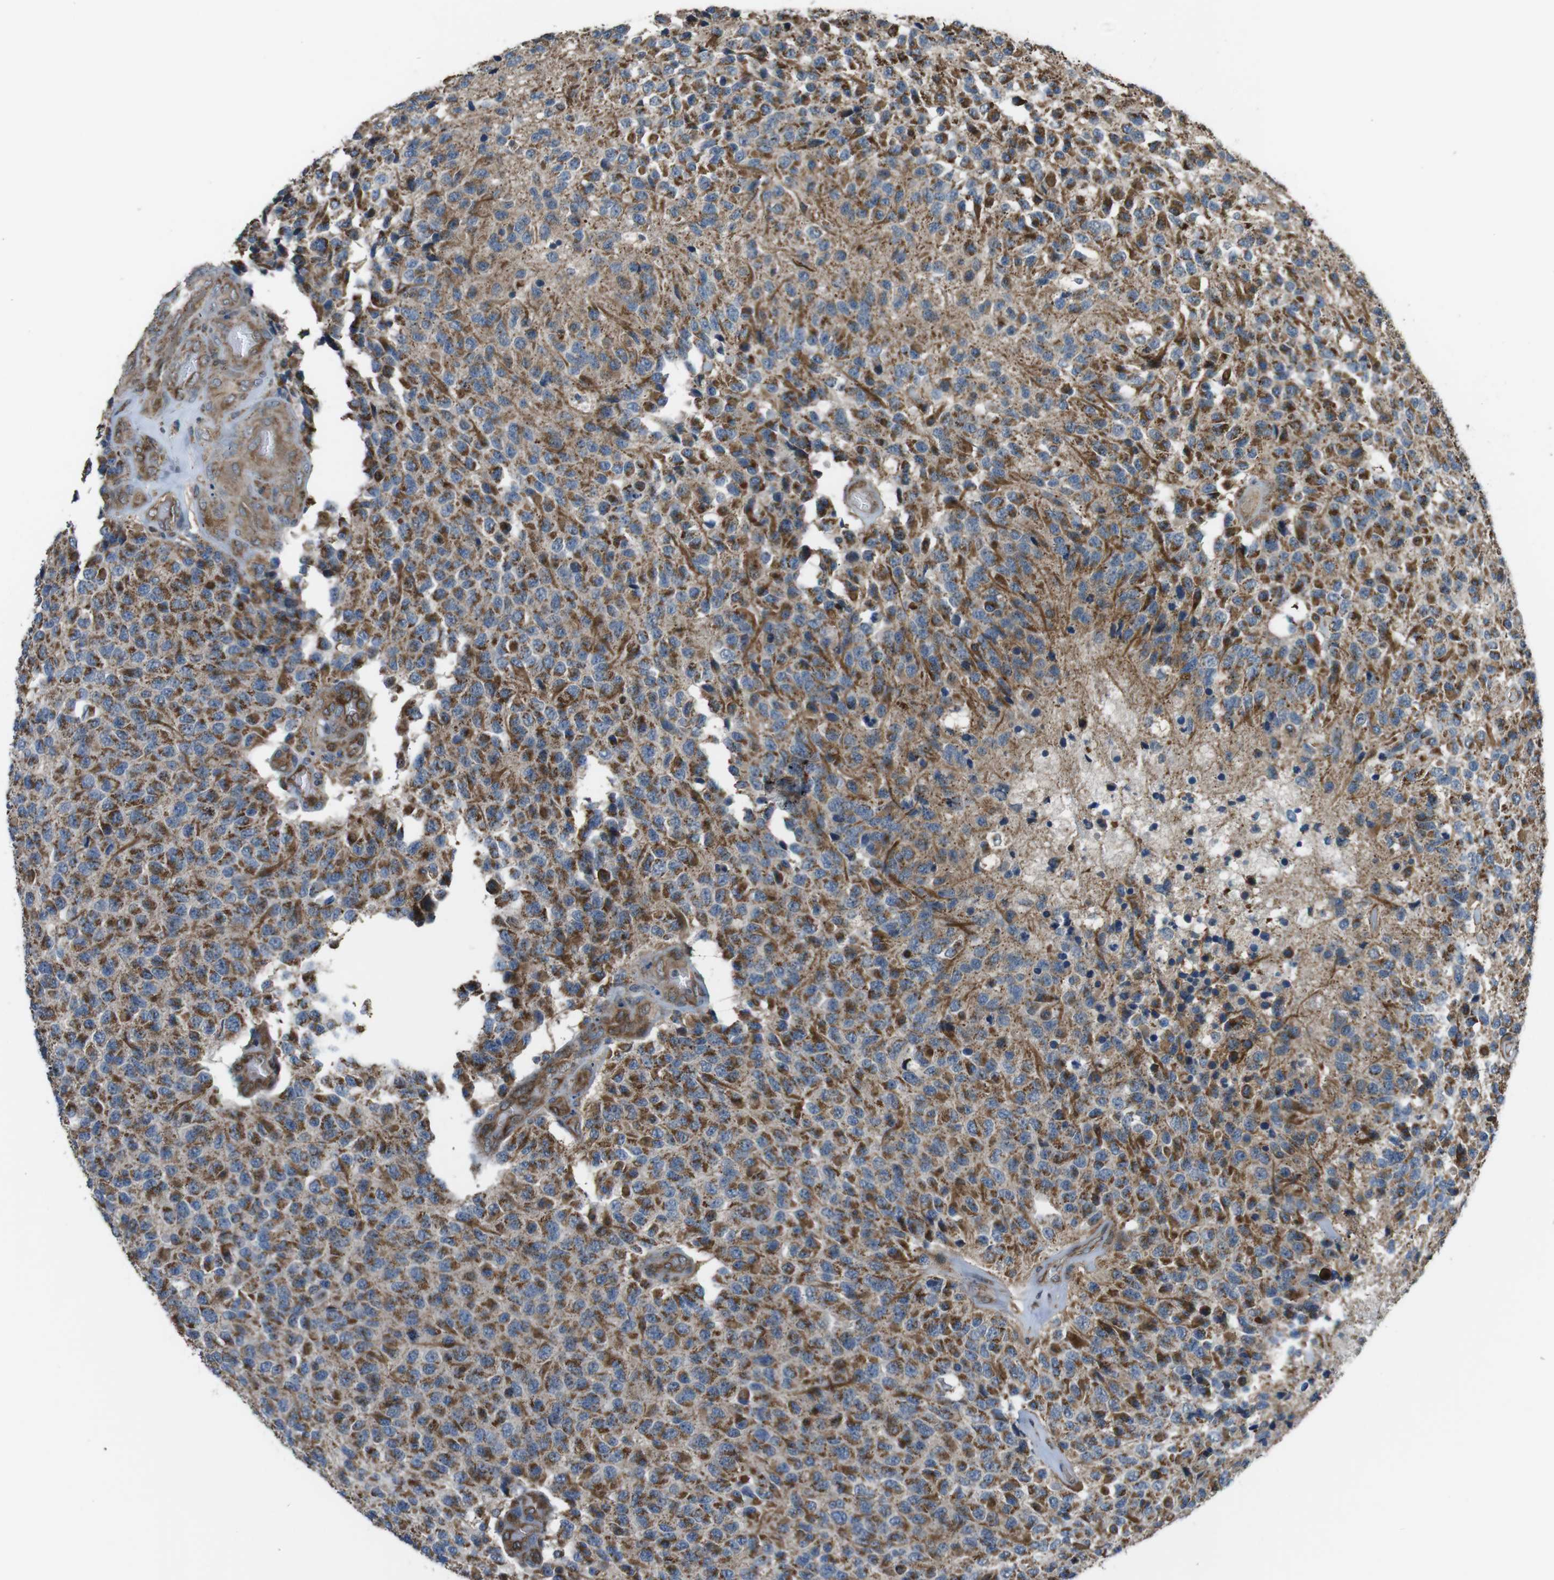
{"staining": {"intensity": "moderate", "quantity": ">75%", "location": "cytoplasmic/membranous"}, "tissue": "glioma", "cell_type": "Tumor cells", "image_type": "cancer", "snomed": [{"axis": "morphology", "description": "Glioma, malignant, High grade"}, {"axis": "topography", "description": "pancreas cauda"}], "caption": "Malignant glioma (high-grade) was stained to show a protein in brown. There is medium levels of moderate cytoplasmic/membranous expression in approximately >75% of tumor cells. (Stains: DAB in brown, nuclei in blue, Microscopy: brightfield microscopy at high magnification).", "gene": "GIMAP8", "patient": {"sex": "male", "age": 60}}